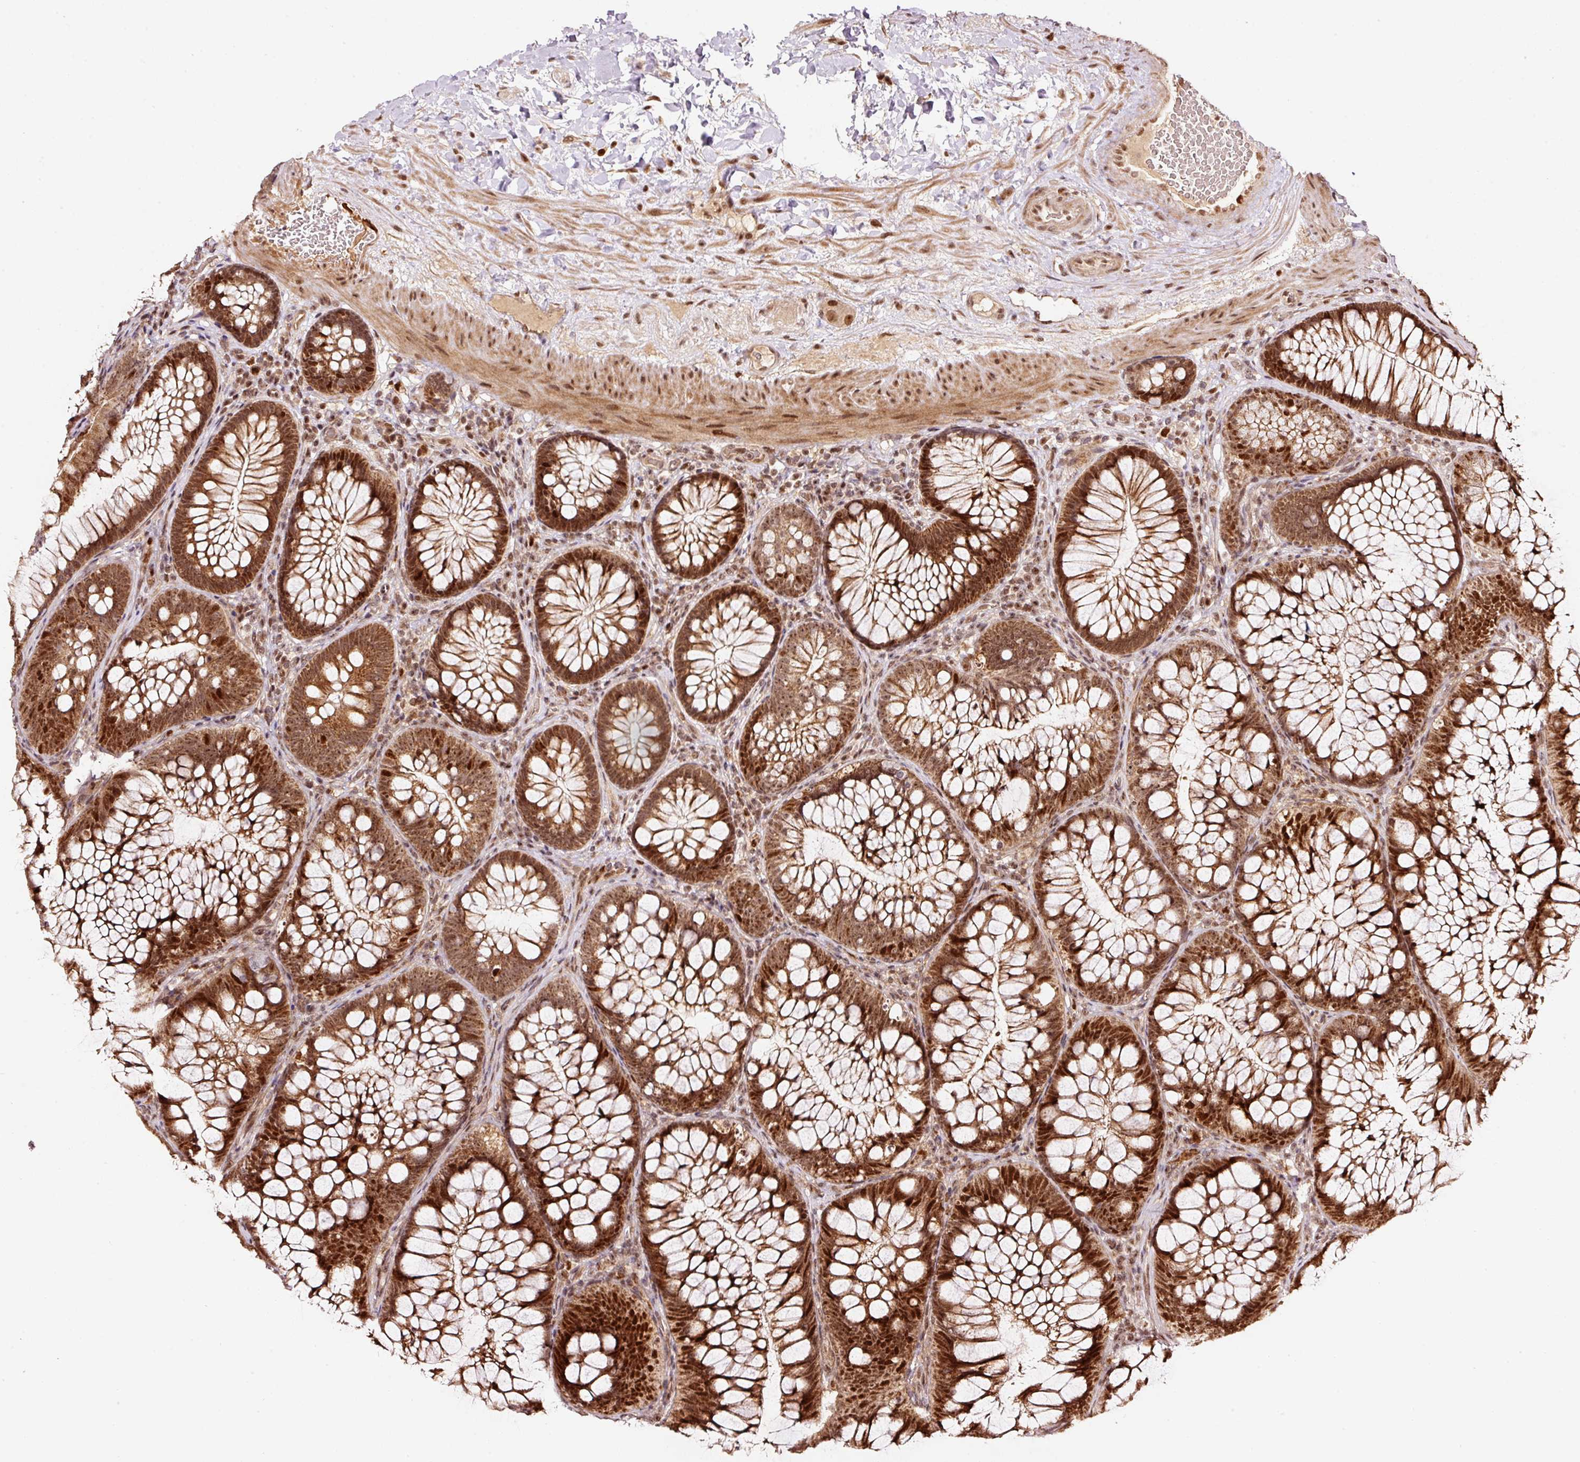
{"staining": {"intensity": "moderate", "quantity": ">75%", "location": "nuclear"}, "tissue": "colon", "cell_type": "Endothelial cells", "image_type": "normal", "snomed": [{"axis": "morphology", "description": "Normal tissue, NOS"}, {"axis": "morphology", "description": "Adenoma, NOS"}, {"axis": "topography", "description": "Soft tissue"}, {"axis": "topography", "description": "Colon"}], "caption": "Colon was stained to show a protein in brown. There is medium levels of moderate nuclear expression in about >75% of endothelial cells.", "gene": "RFC4", "patient": {"sex": "male", "age": 47}}